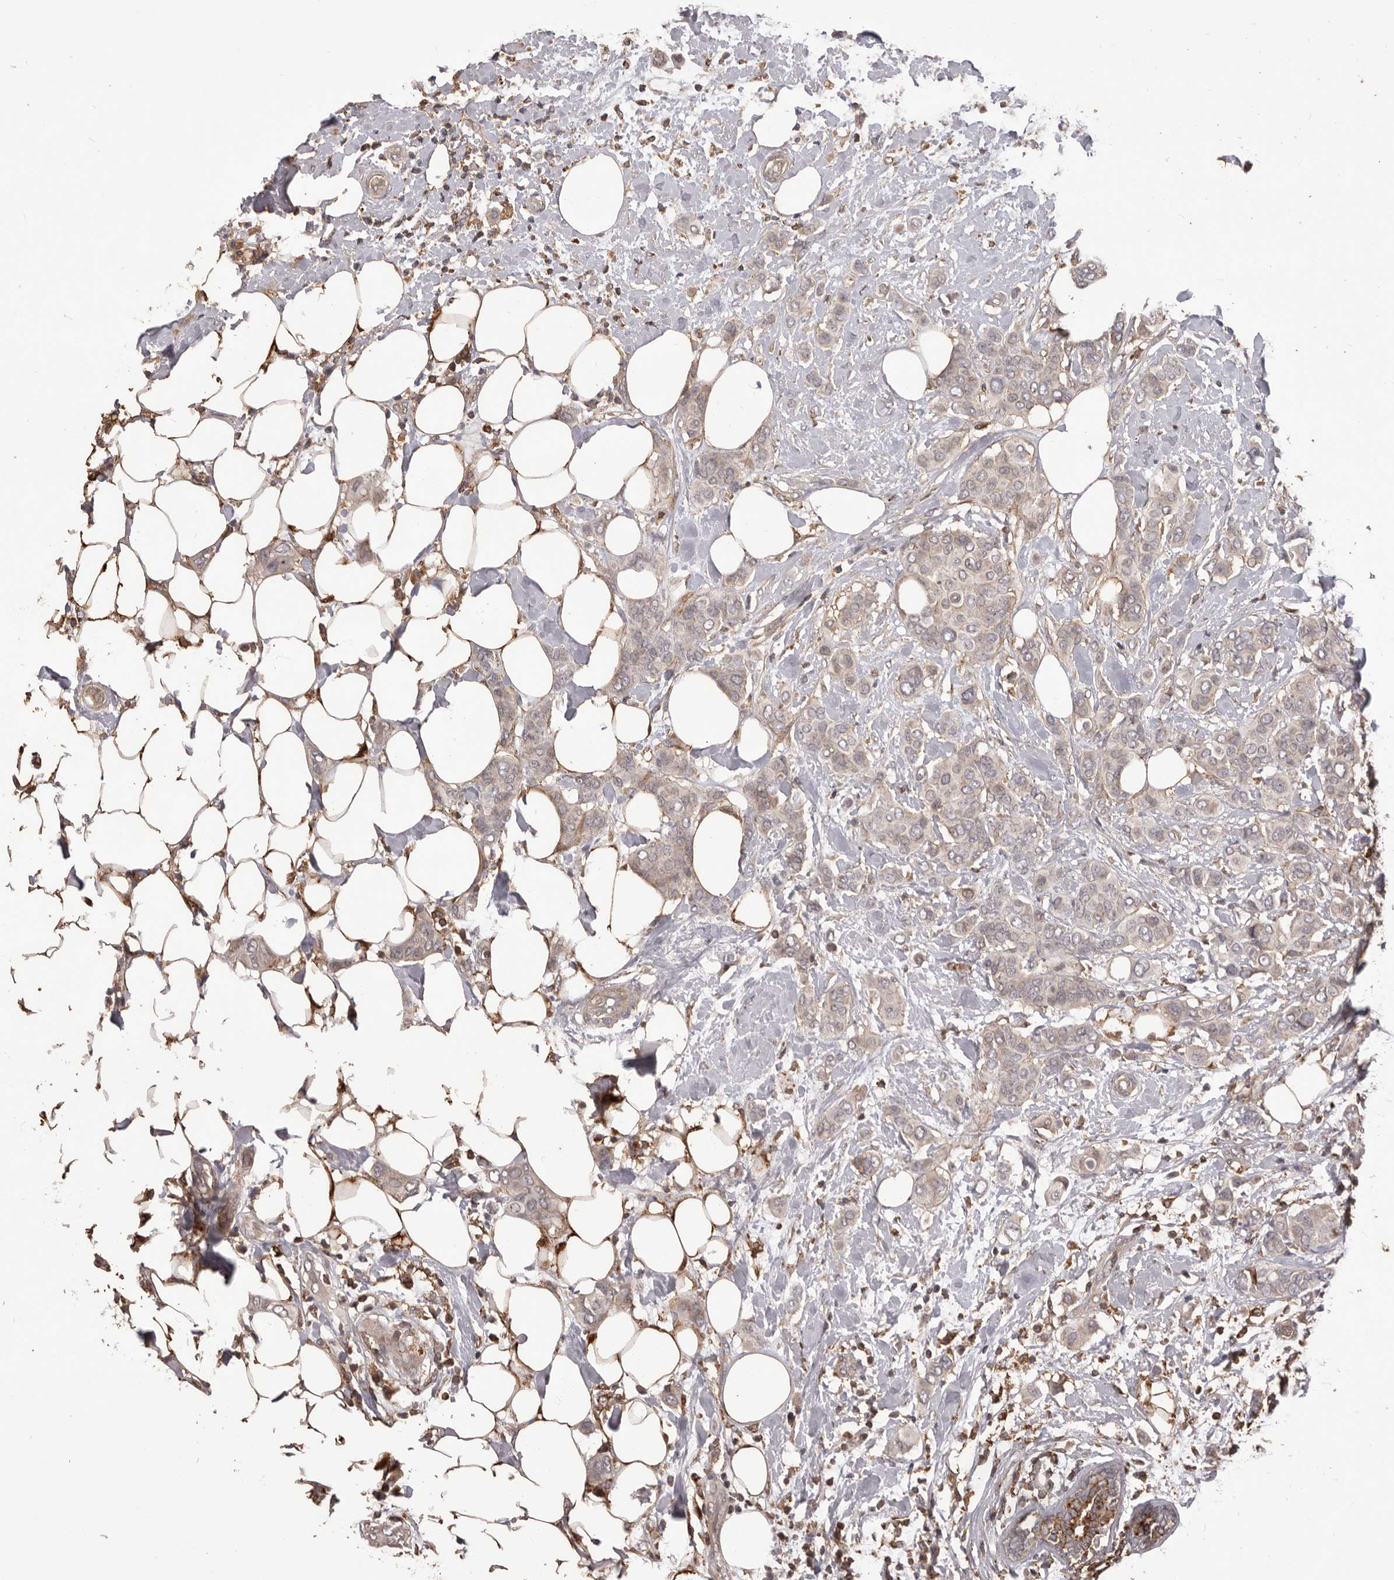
{"staining": {"intensity": "weak", "quantity": "<25%", "location": "cytoplasmic/membranous"}, "tissue": "breast cancer", "cell_type": "Tumor cells", "image_type": "cancer", "snomed": [{"axis": "morphology", "description": "Lobular carcinoma"}, {"axis": "topography", "description": "Breast"}], "caption": "An image of breast lobular carcinoma stained for a protein demonstrates no brown staining in tumor cells. The staining is performed using DAB brown chromogen with nuclei counter-stained in using hematoxylin.", "gene": "GLIPR2", "patient": {"sex": "female", "age": 51}}